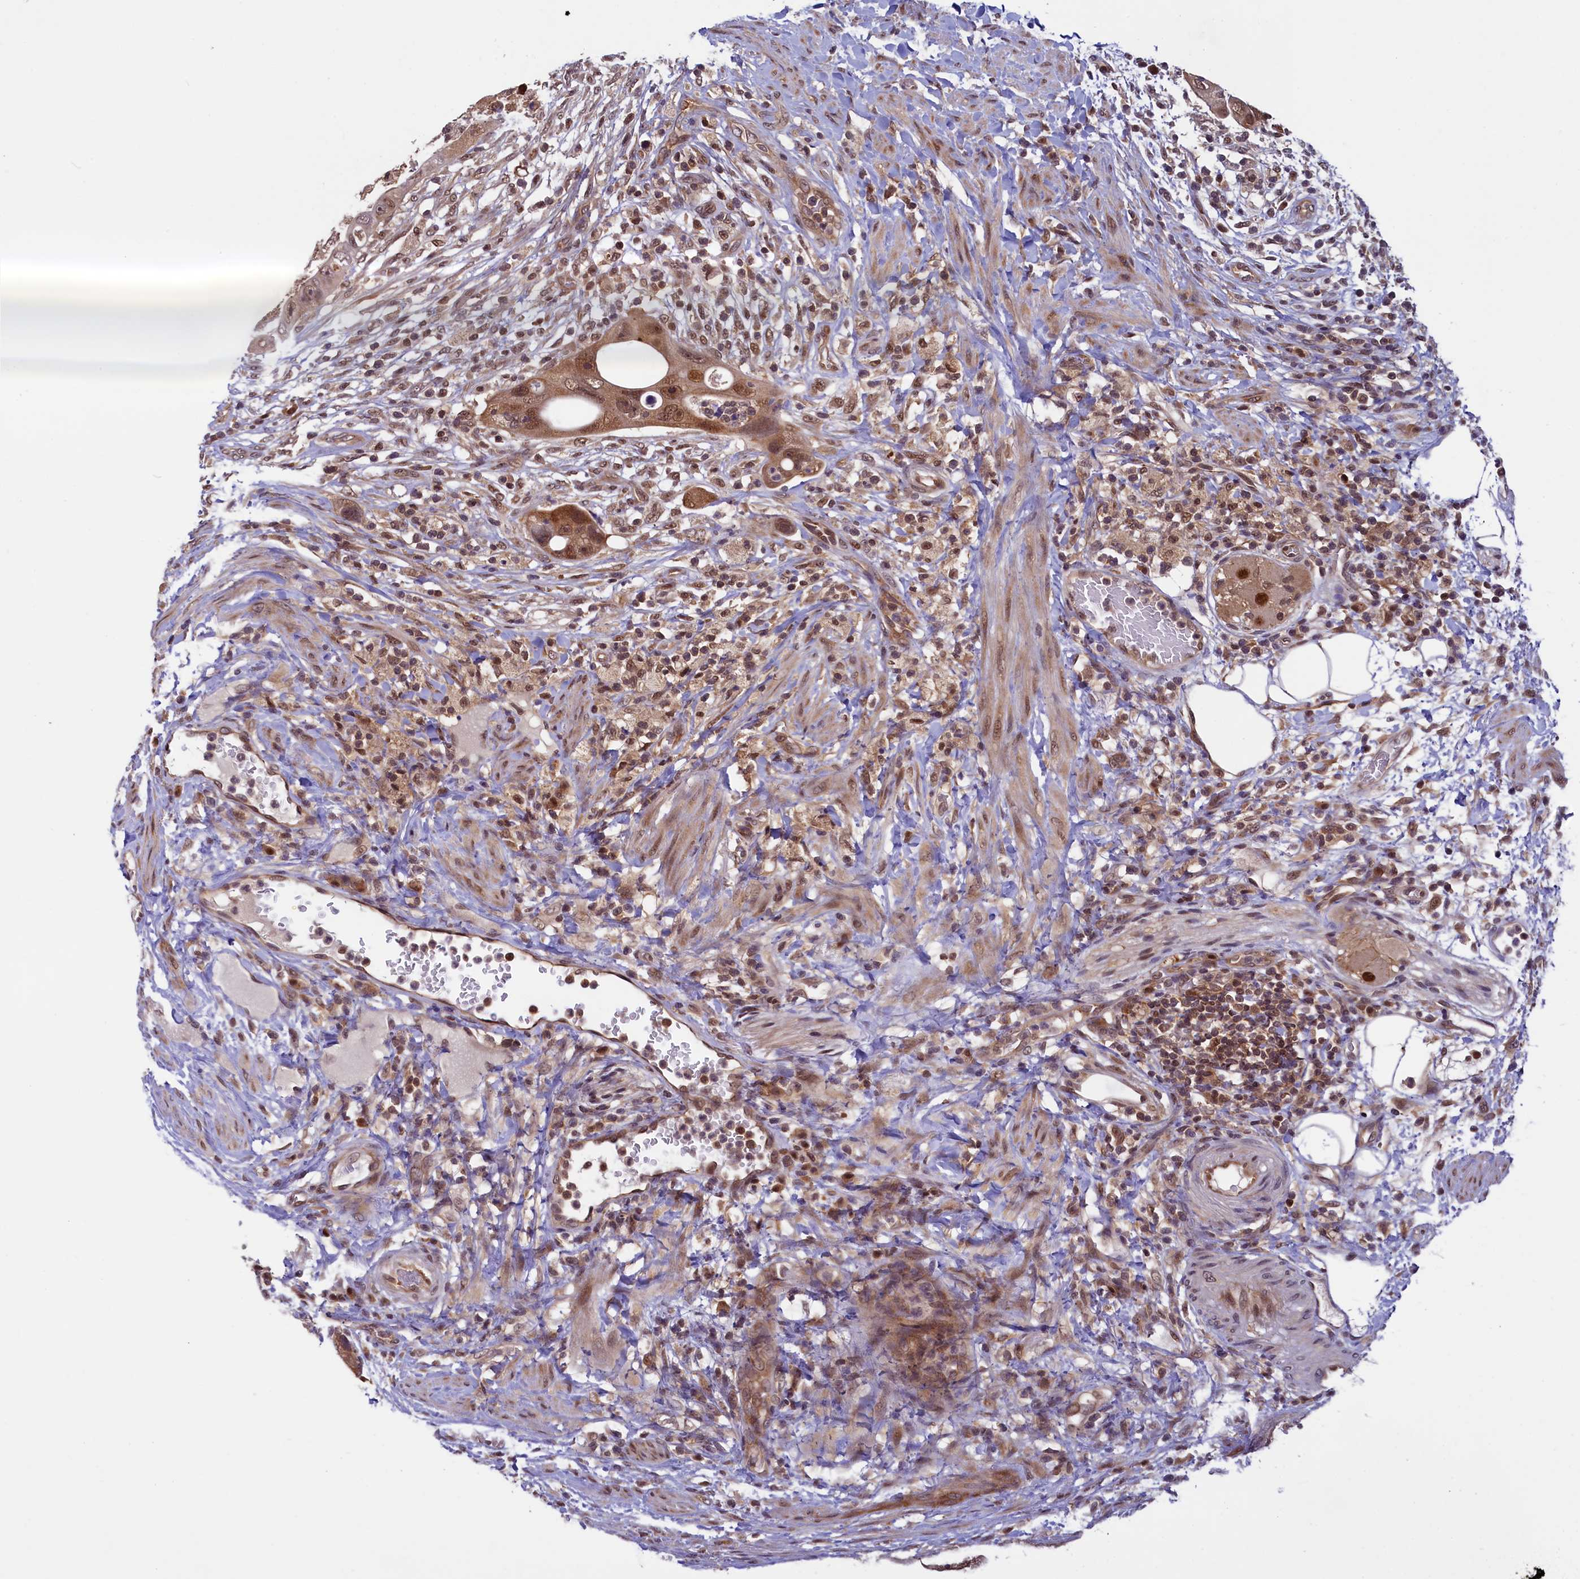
{"staining": {"intensity": "strong", "quantity": ">75%", "location": "cytoplasmic/membranous,nuclear"}, "tissue": "colorectal cancer", "cell_type": "Tumor cells", "image_type": "cancer", "snomed": [{"axis": "morphology", "description": "Adenocarcinoma, NOS"}, {"axis": "topography", "description": "Rectum"}], "caption": "Protein expression analysis of human colorectal adenocarcinoma reveals strong cytoplasmic/membranous and nuclear expression in approximately >75% of tumor cells.", "gene": "SLC7A6OS", "patient": {"sex": "male", "age": 59}}